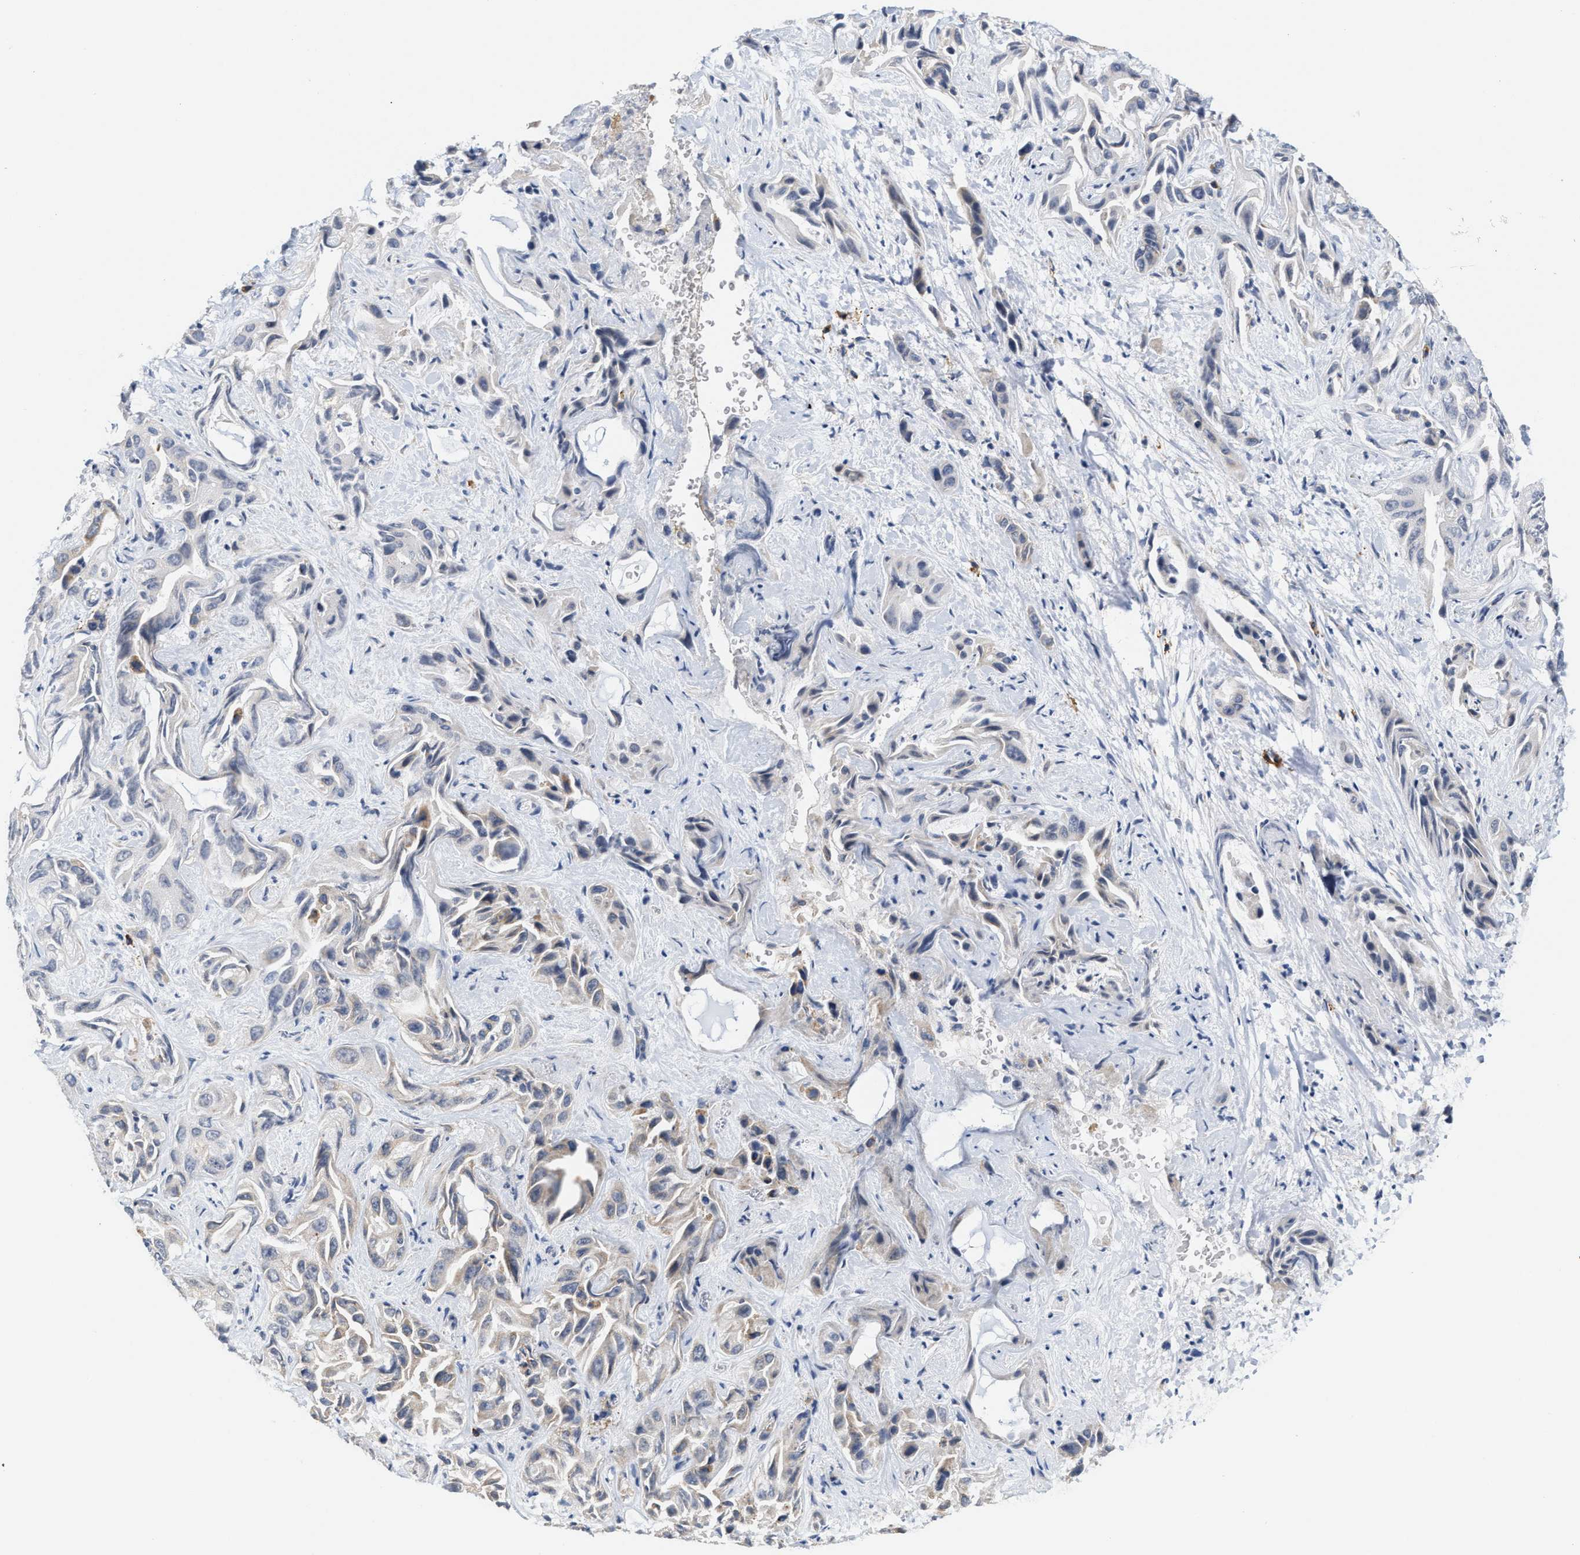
{"staining": {"intensity": "weak", "quantity": "<25%", "location": "cytoplasmic/membranous"}, "tissue": "liver cancer", "cell_type": "Tumor cells", "image_type": "cancer", "snomed": [{"axis": "morphology", "description": "Cholangiocarcinoma"}, {"axis": "topography", "description": "Liver"}], "caption": "Human cholangiocarcinoma (liver) stained for a protein using immunohistochemistry (IHC) exhibits no expression in tumor cells.", "gene": "RYR2", "patient": {"sex": "female", "age": 52}}